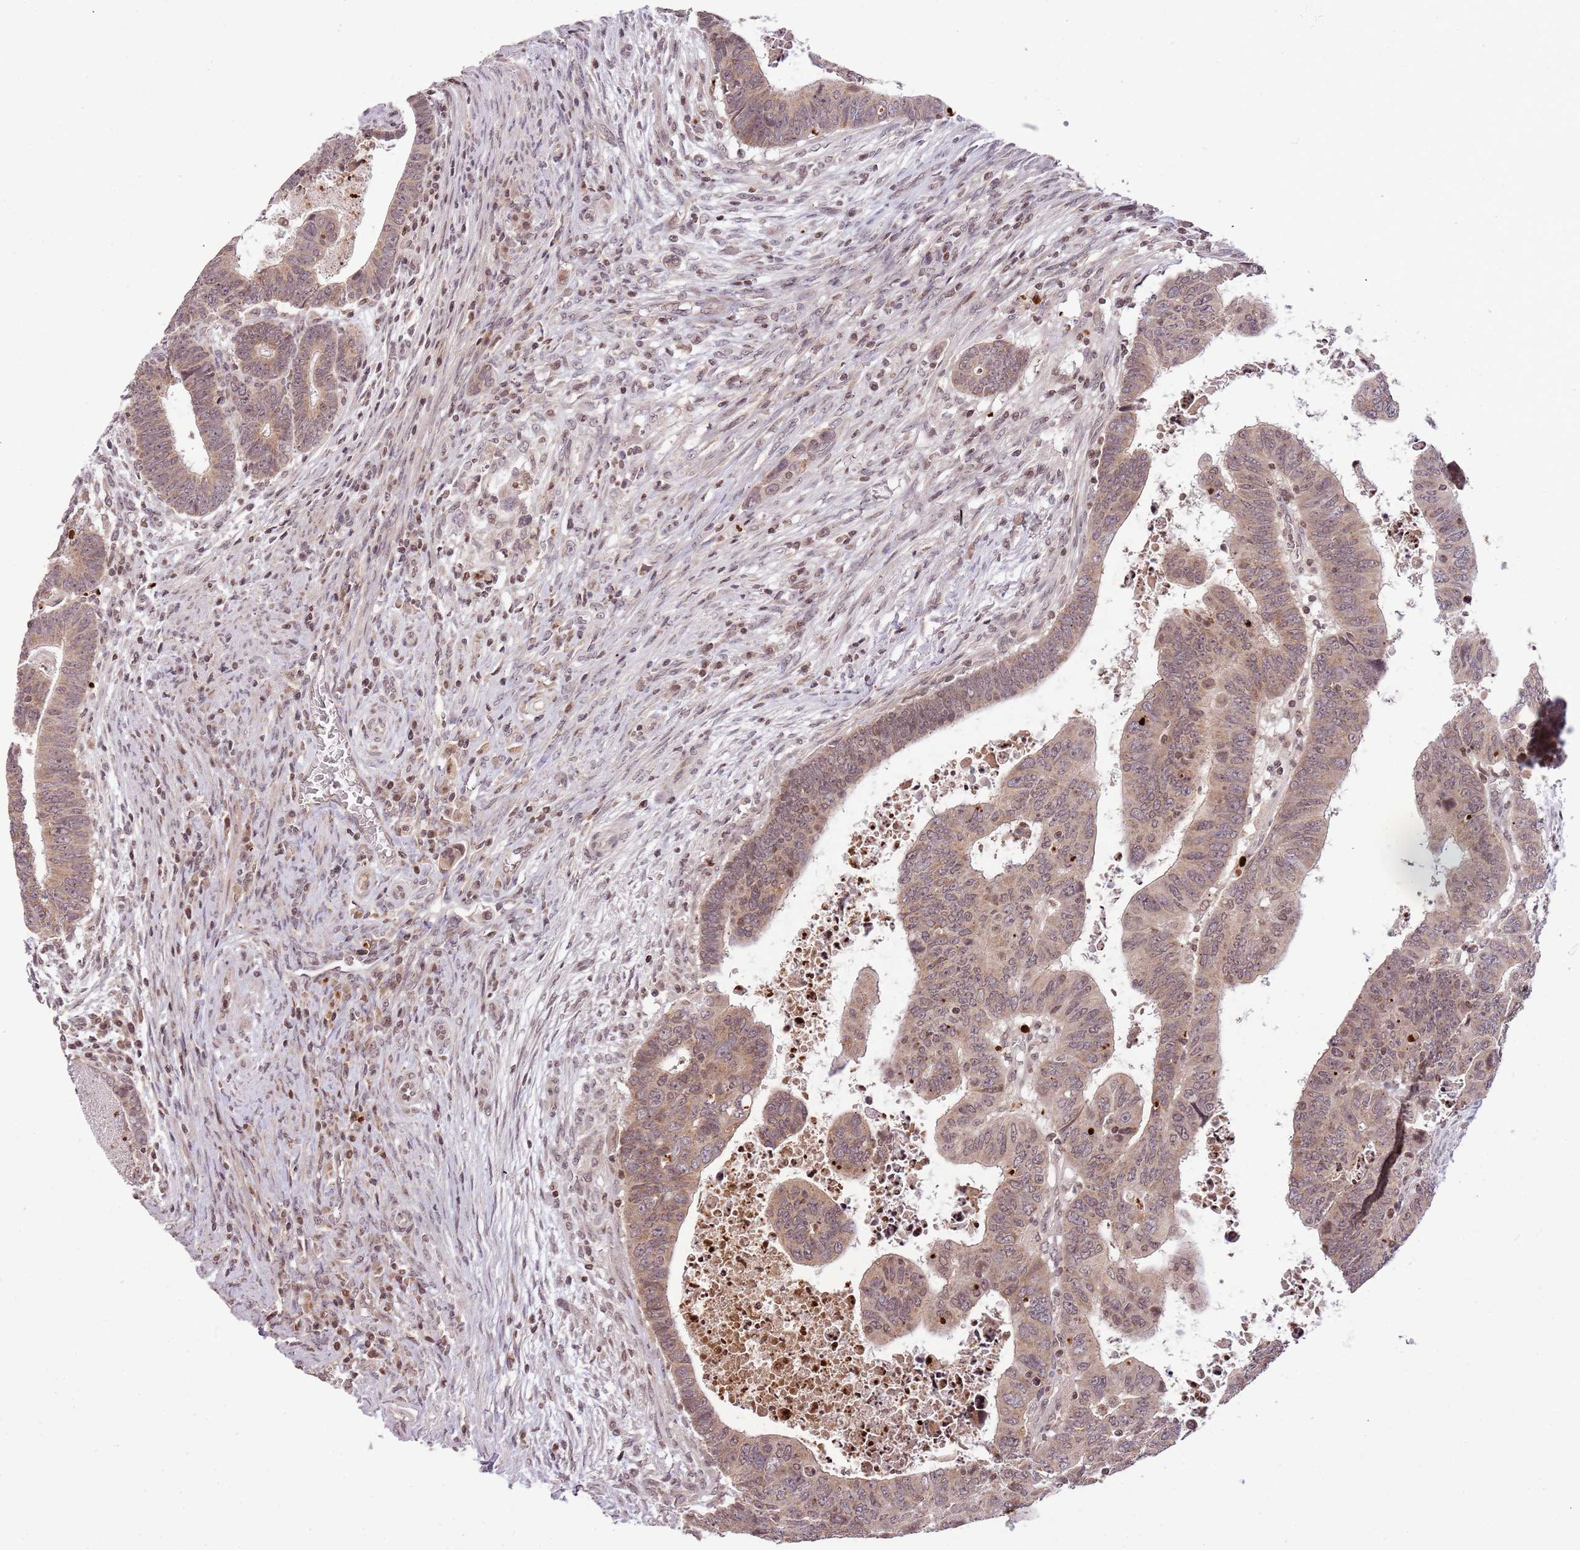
{"staining": {"intensity": "weak", "quantity": ">75%", "location": "cytoplasmic/membranous,nuclear"}, "tissue": "colorectal cancer", "cell_type": "Tumor cells", "image_type": "cancer", "snomed": [{"axis": "morphology", "description": "Normal tissue, NOS"}, {"axis": "morphology", "description": "Adenocarcinoma, NOS"}, {"axis": "topography", "description": "Rectum"}], "caption": "Tumor cells reveal weak cytoplasmic/membranous and nuclear staining in about >75% of cells in colorectal cancer (adenocarcinoma).", "gene": "SAMSN1", "patient": {"sex": "female", "age": 65}}